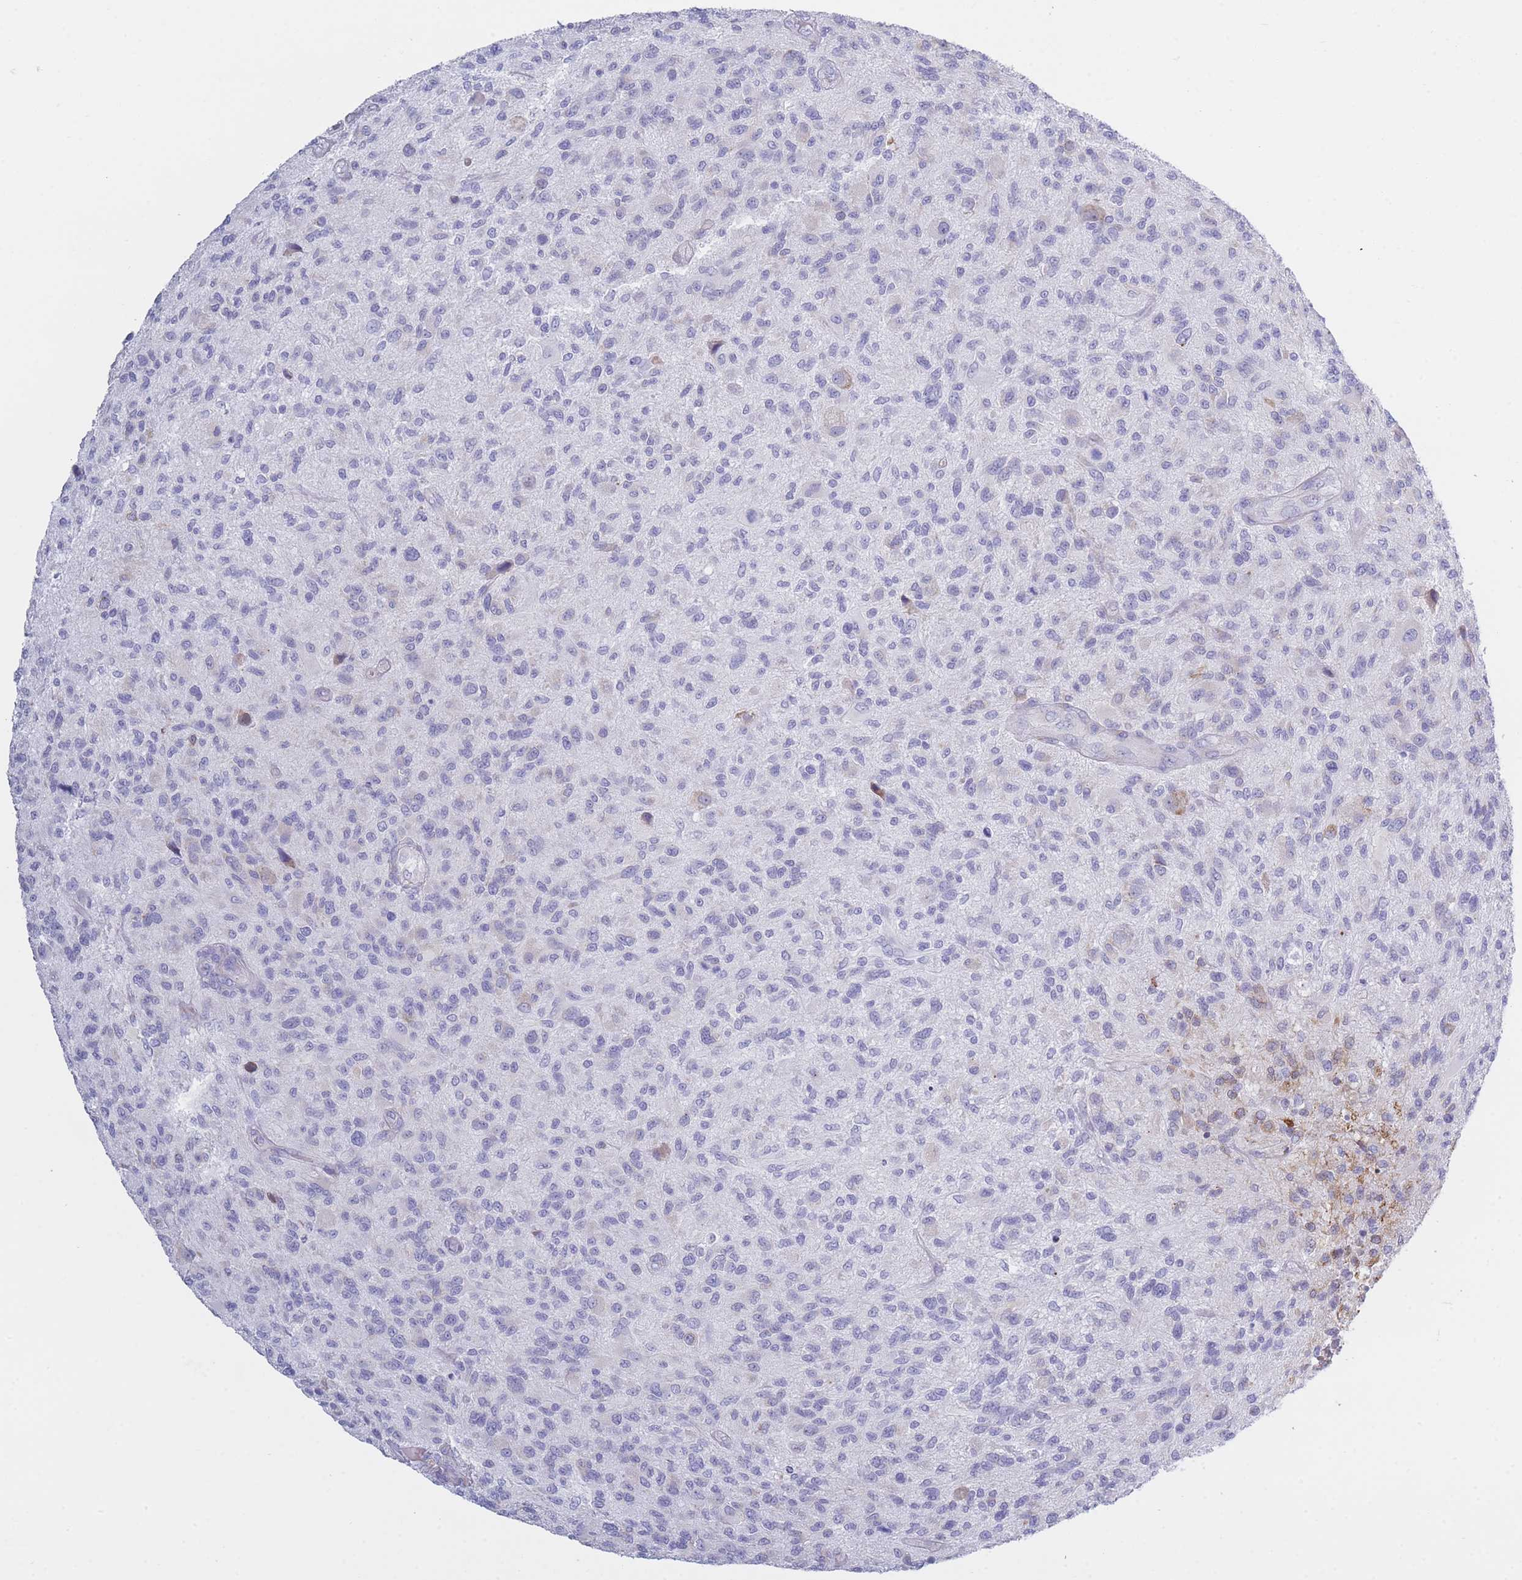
{"staining": {"intensity": "negative", "quantity": "none", "location": "none"}, "tissue": "glioma", "cell_type": "Tumor cells", "image_type": "cancer", "snomed": [{"axis": "morphology", "description": "Glioma, malignant, High grade"}, {"axis": "topography", "description": "Brain"}], "caption": "High magnification brightfield microscopy of glioma stained with DAB (3,3'-diaminobenzidine) (brown) and counterstained with hematoxylin (blue): tumor cells show no significant expression.", "gene": "XKR8", "patient": {"sex": "male", "age": 47}}